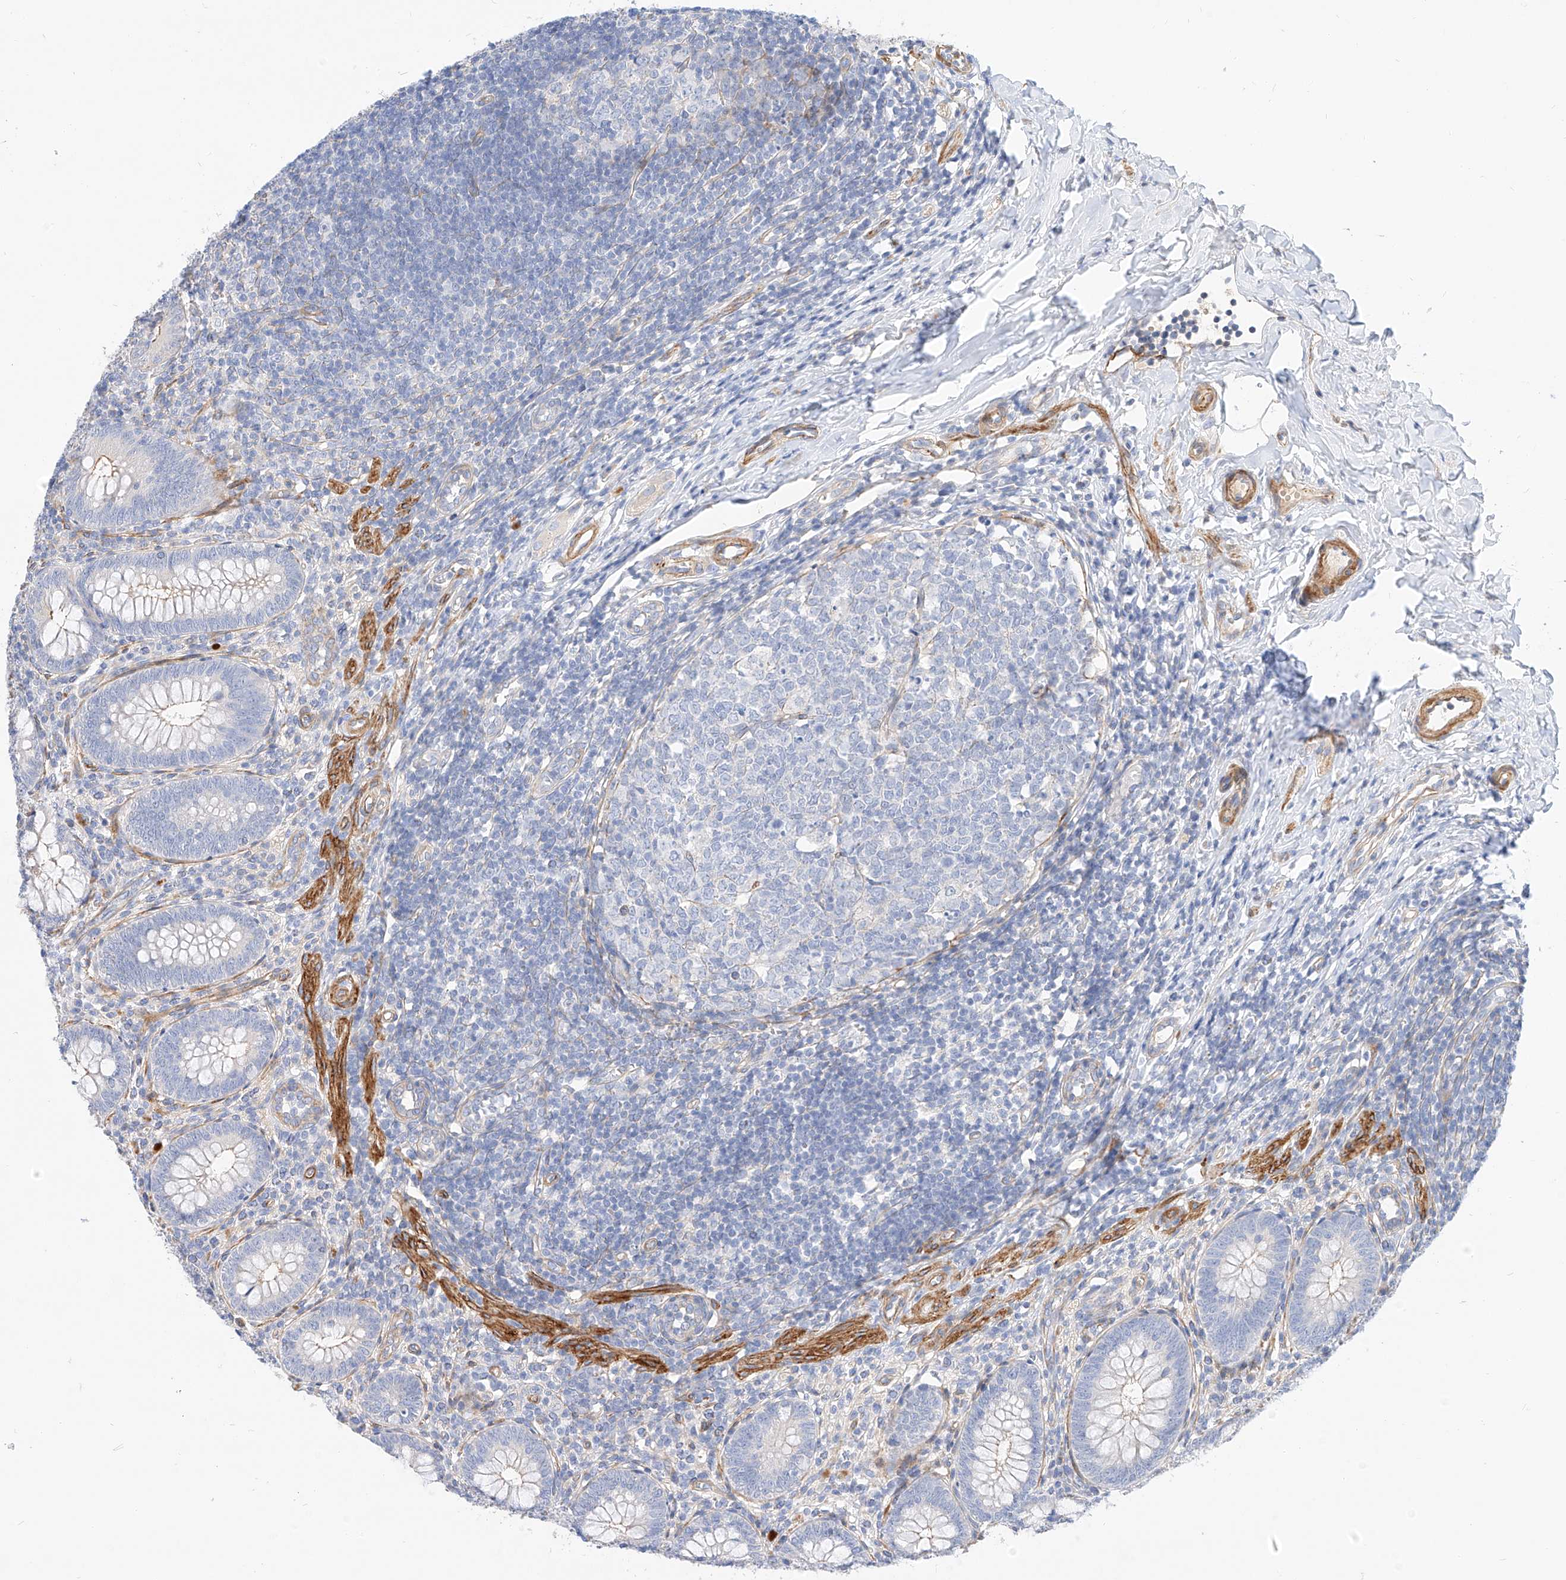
{"staining": {"intensity": "moderate", "quantity": "<25%", "location": "cytoplasmic/membranous"}, "tissue": "appendix", "cell_type": "Glandular cells", "image_type": "normal", "snomed": [{"axis": "morphology", "description": "Normal tissue, NOS"}, {"axis": "topography", "description": "Appendix"}], "caption": "A micrograph showing moderate cytoplasmic/membranous expression in approximately <25% of glandular cells in benign appendix, as visualized by brown immunohistochemical staining.", "gene": "KCNH5", "patient": {"sex": "male", "age": 14}}